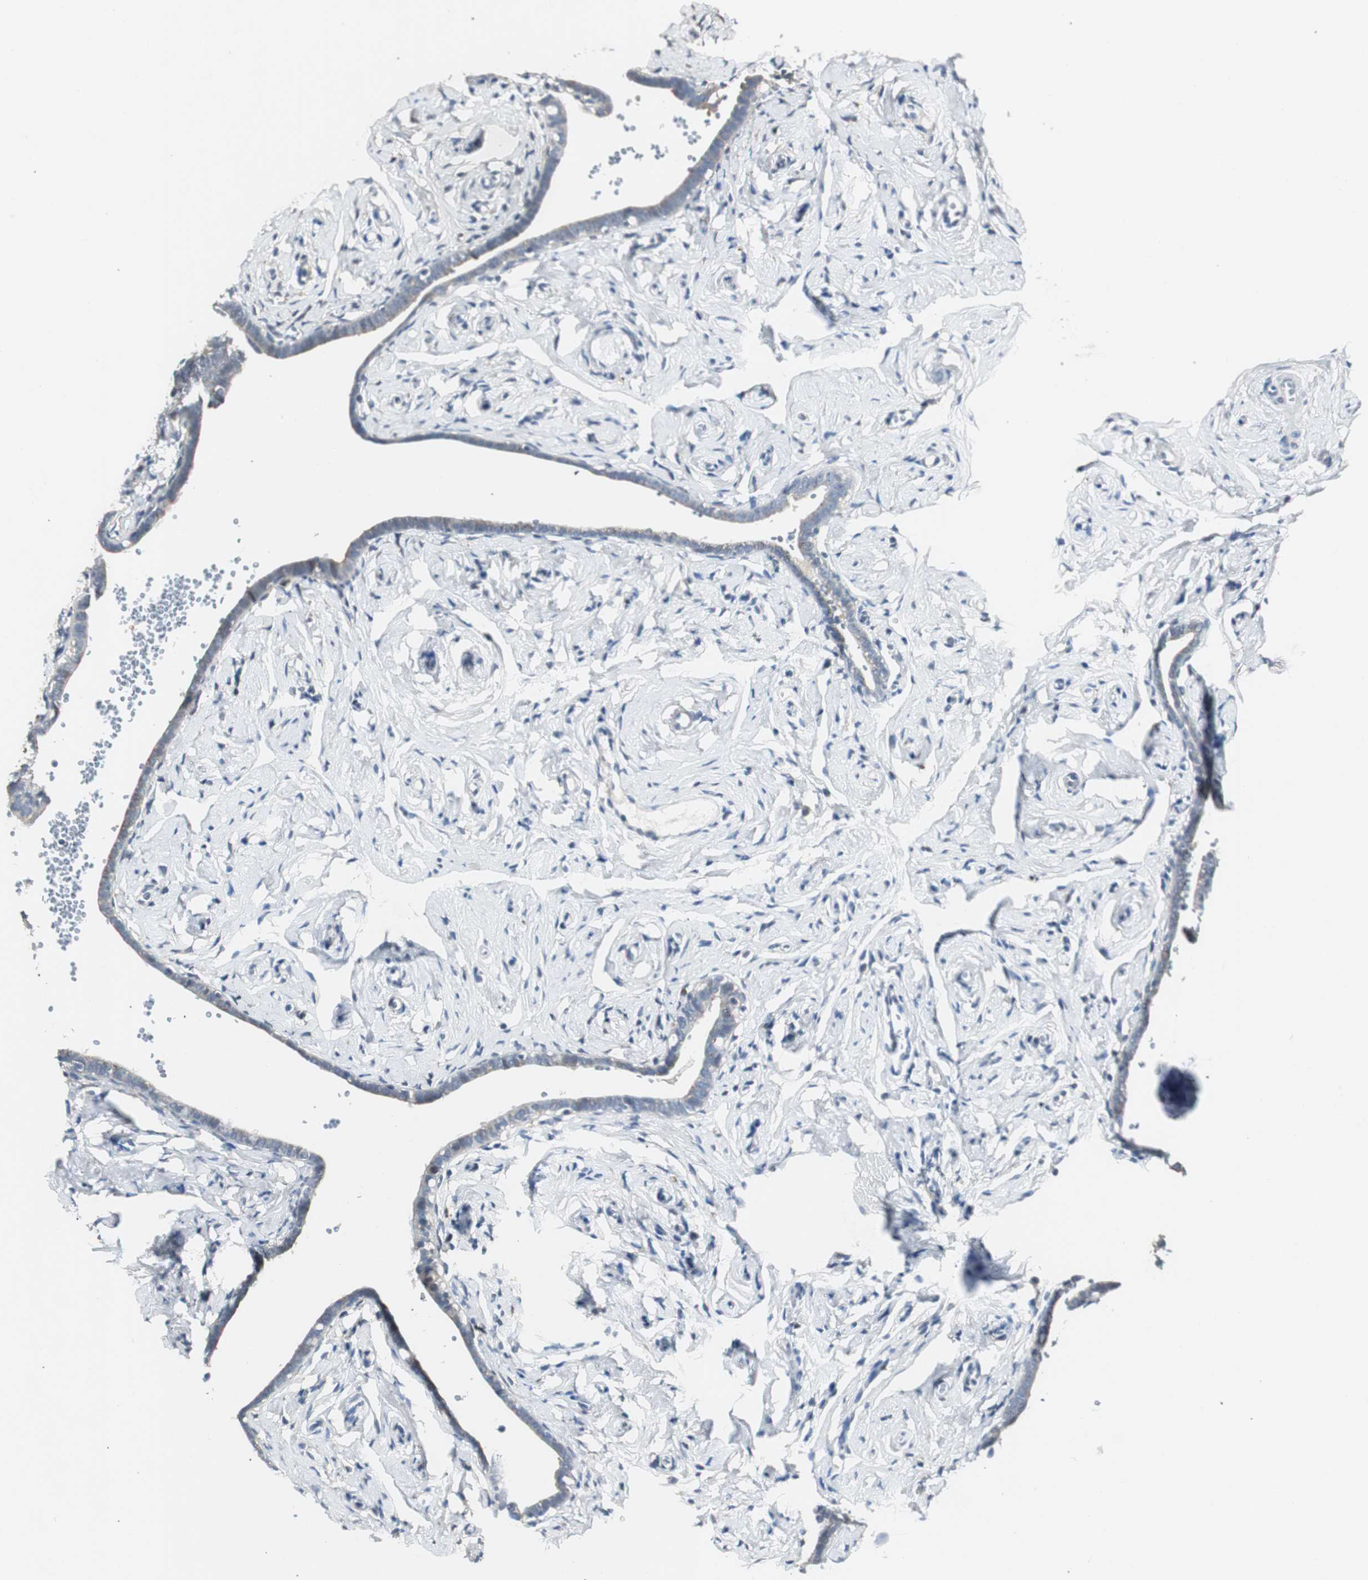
{"staining": {"intensity": "negative", "quantity": "none", "location": "none"}, "tissue": "fallopian tube", "cell_type": "Glandular cells", "image_type": "normal", "snomed": [{"axis": "morphology", "description": "Normal tissue, NOS"}, {"axis": "topography", "description": "Fallopian tube"}], "caption": "Fallopian tube was stained to show a protein in brown. There is no significant staining in glandular cells. (Brightfield microscopy of DAB immunohistochemistry at high magnification).", "gene": "SOX30", "patient": {"sex": "female", "age": 71}}